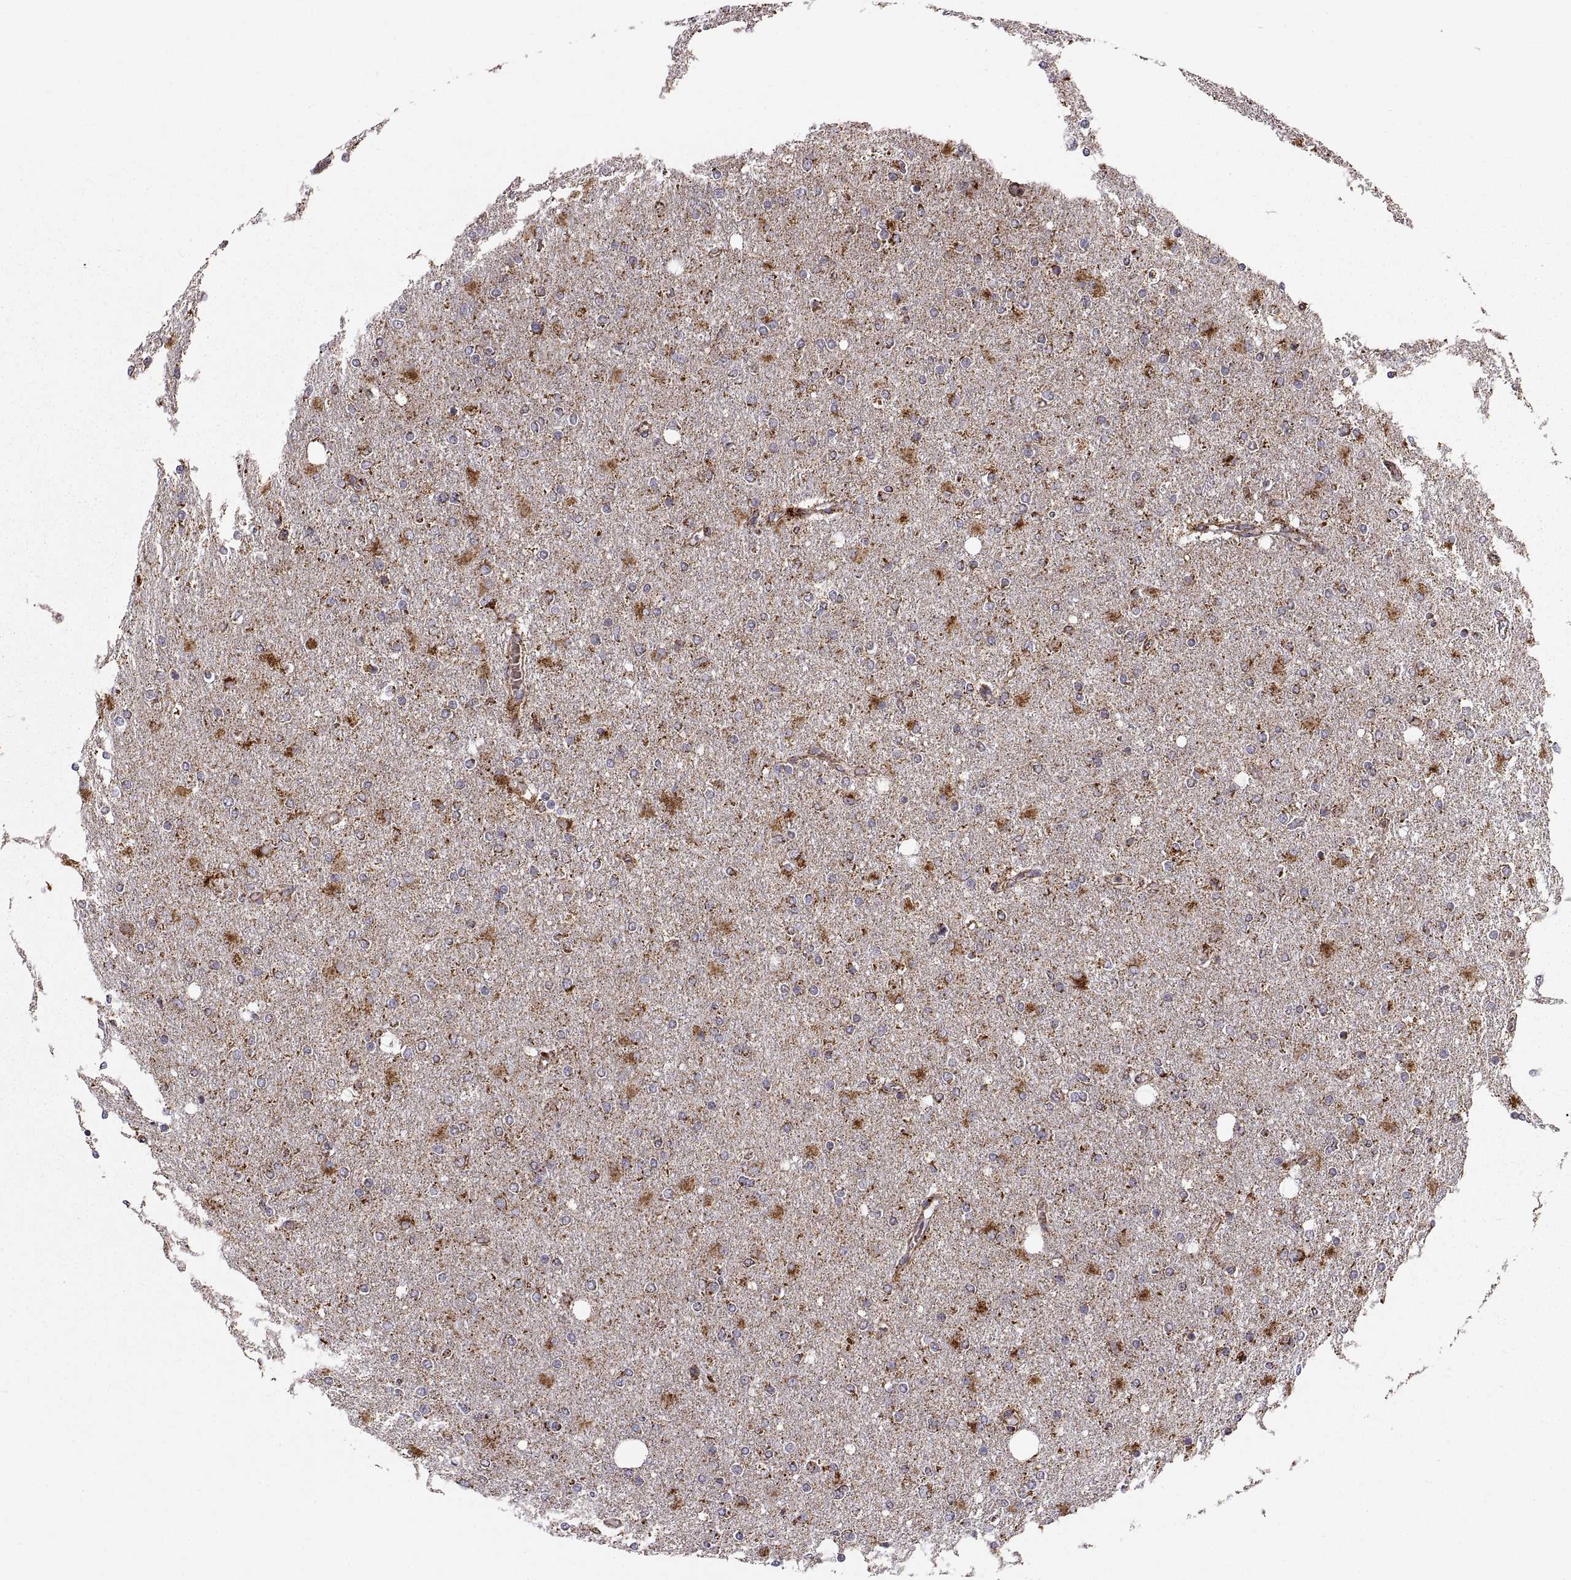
{"staining": {"intensity": "strong", "quantity": "<25%", "location": "cytoplasmic/membranous"}, "tissue": "glioma", "cell_type": "Tumor cells", "image_type": "cancer", "snomed": [{"axis": "morphology", "description": "Glioma, malignant, High grade"}, {"axis": "topography", "description": "Cerebral cortex"}], "caption": "This micrograph reveals immunohistochemistry (IHC) staining of human glioma, with medium strong cytoplasmic/membranous expression in about <25% of tumor cells.", "gene": "ARSD", "patient": {"sex": "male", "age": 70}}